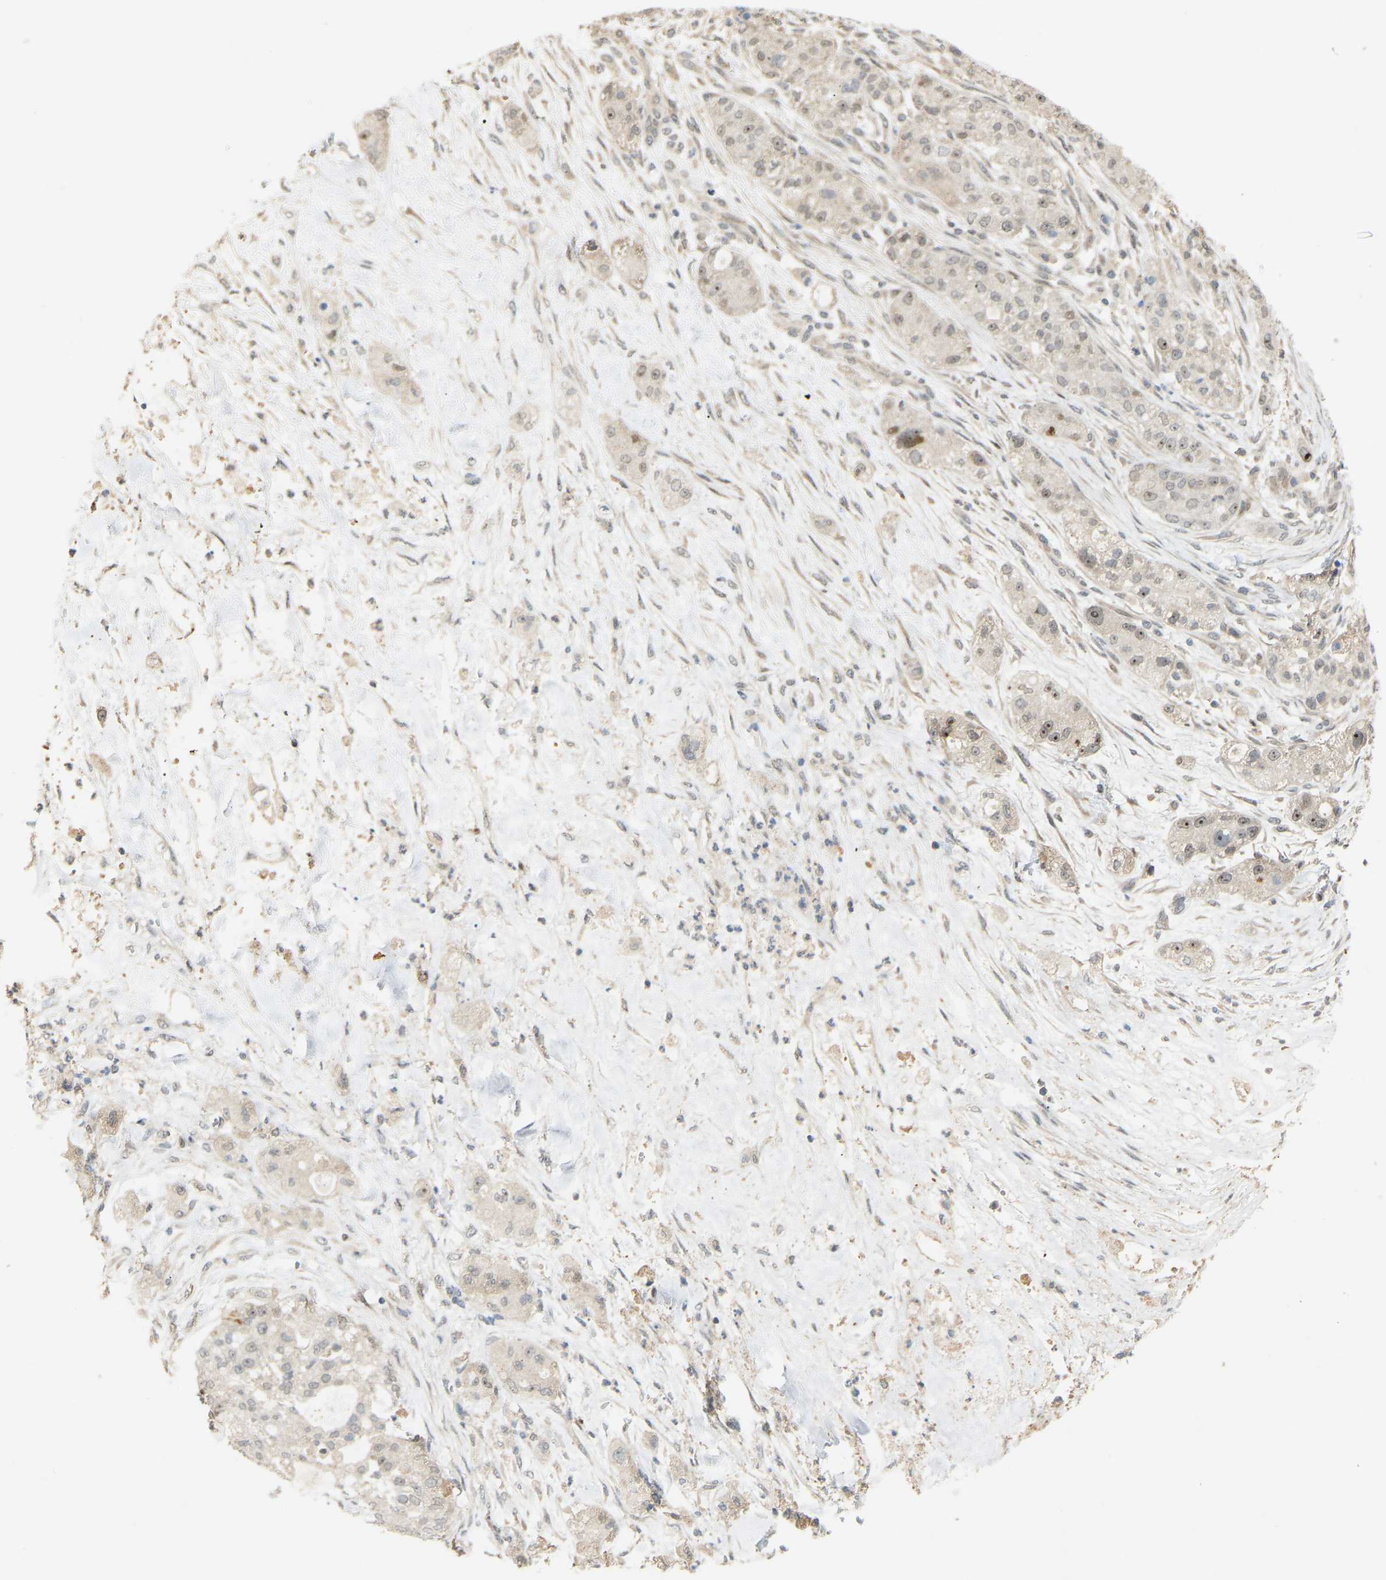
{"staining": {"intensity": "weak", "quantity": "<25%", "location": "nuclear"}, "tissue": "pancreatic cancer", "cell_type": "Tumor cells", "image_type": "cancer", "snomed": [{"axis": "morphology", "description": "Adenocarcinoma, NOS"}, {"axis": "topography", "description": "Pancreas"}], "caption": "The image reveals no significant positivity in tumor cells of pancreatic adenocarcinoma.", "gene": "PTPN4", "patient": {"sex": "female", "age": 78}}